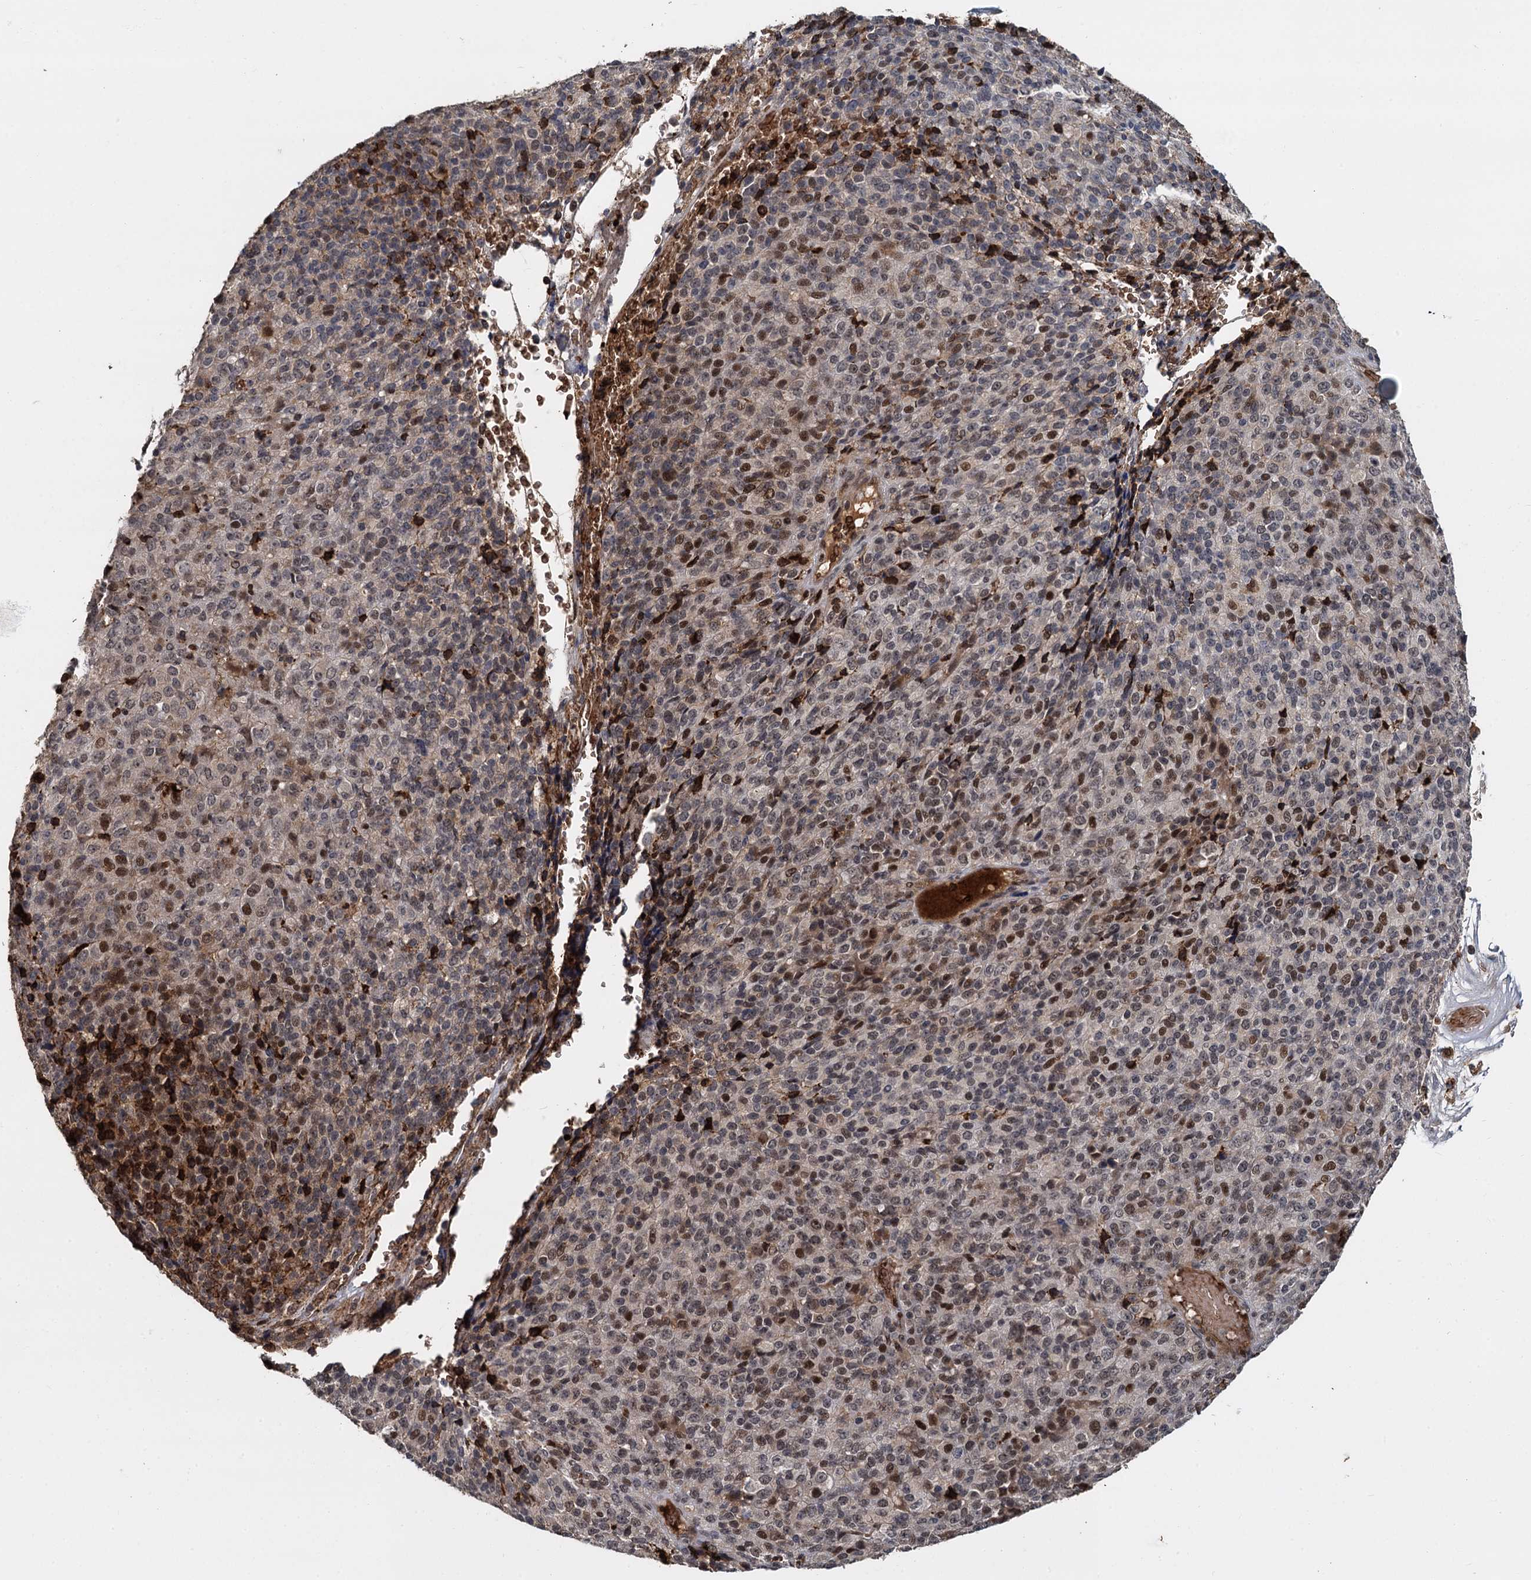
{"staining": {"intensity": "strong", "quantity": "25%-75%", "location": "nuclear"}, "tissue": "melanoma", "cell_type": "Tumor cells", "image_type": "cancer", "snomed": [{"axis": "morphology", "description": "Malignant melanoma, Metastatic site"}, {"axis": "topography", "description": "Brain"}], "caption": "Strong nuclear protein staining is present in approximately 25%-75% of tumor cells in melanoma. The protein of interest is stained brown, and the nuclei are stained in blue (DAB (3,3'-diaminobenzidine) IHC with brightfield microscopy, high magnification).", "gene": "FANCI", "patient": {"sex": "female", "age": 56}}